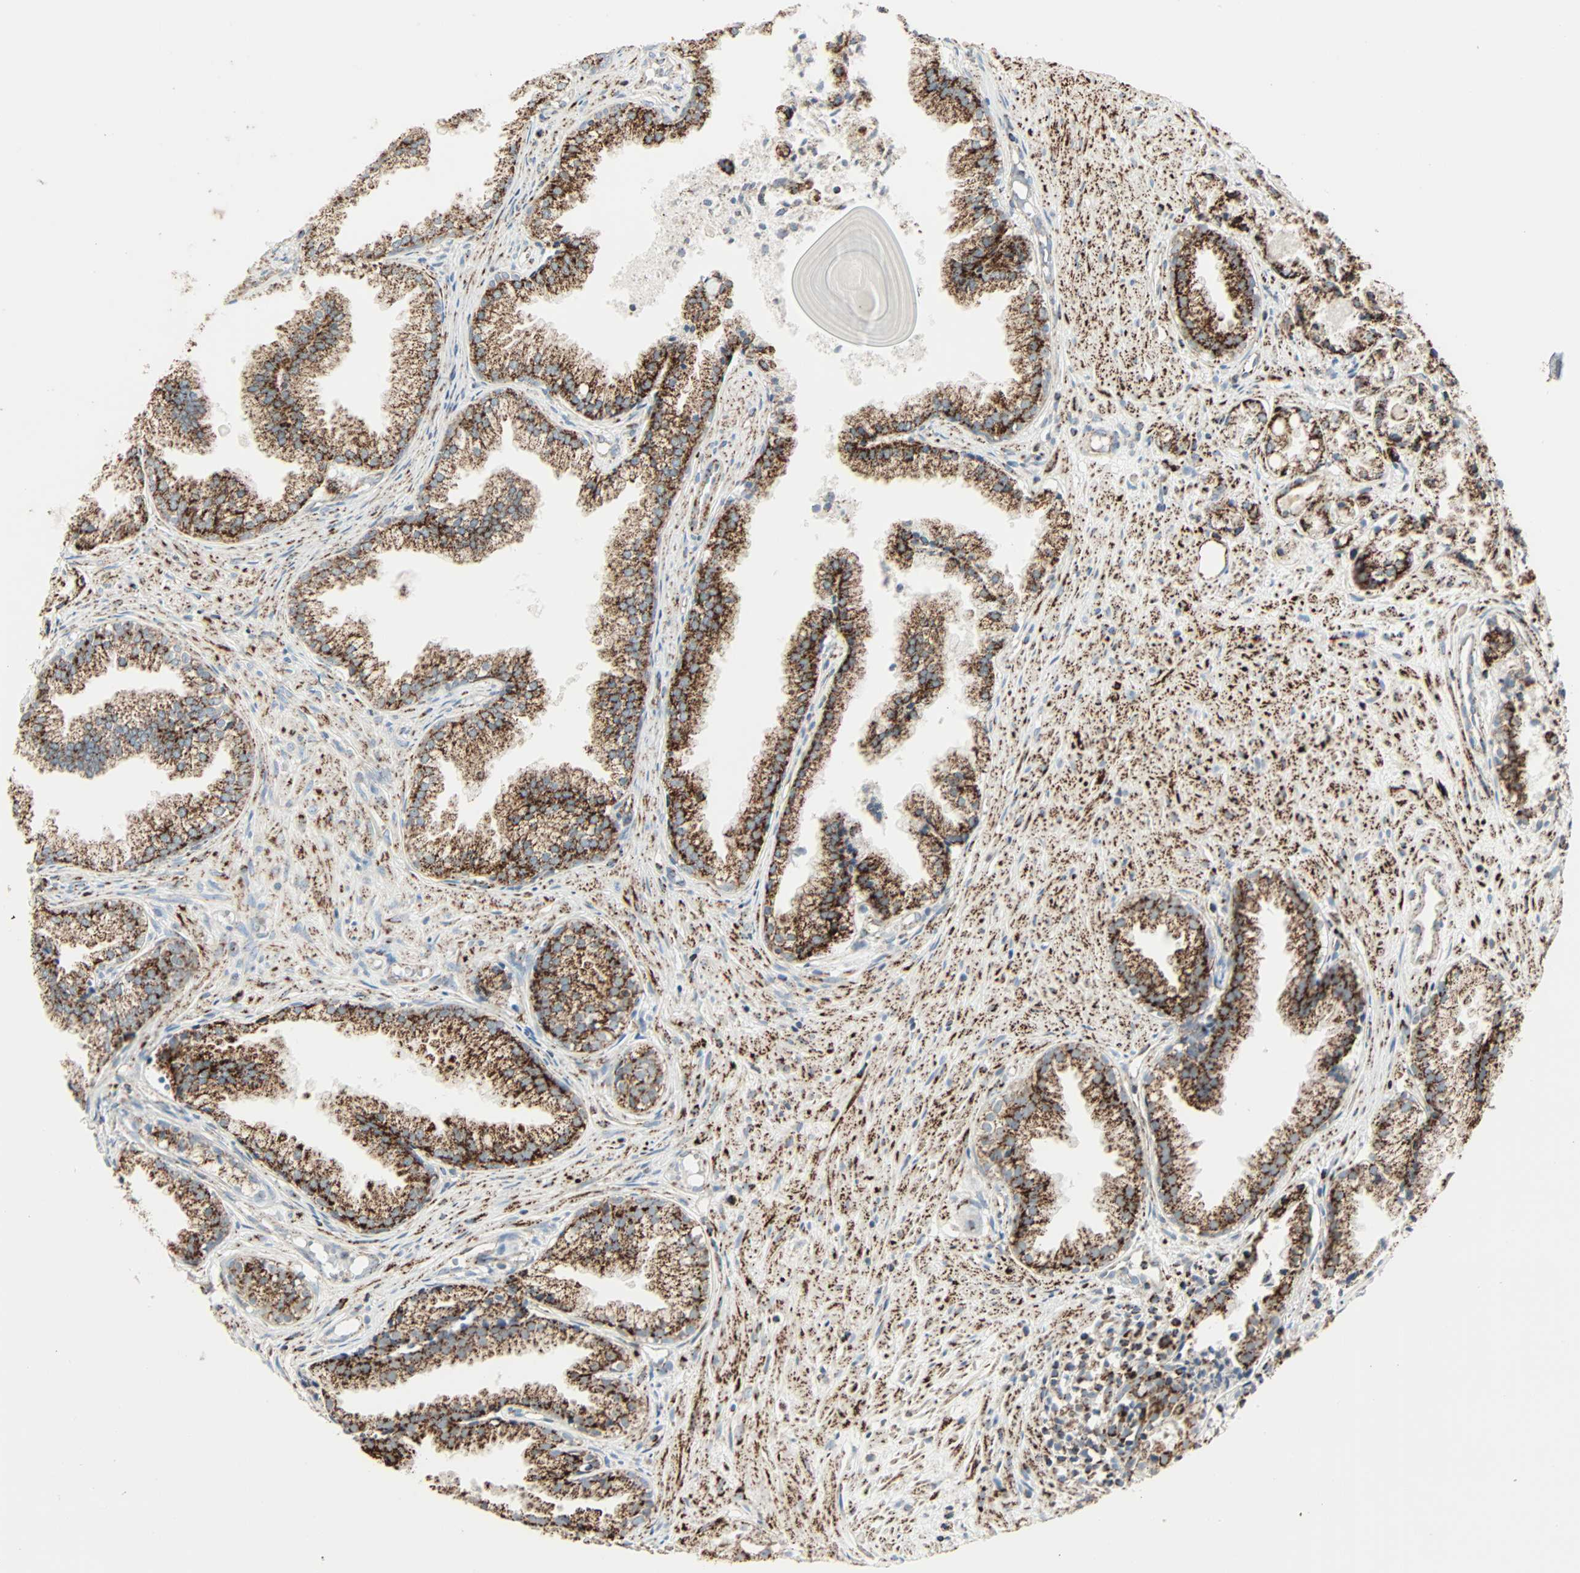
{"staining": {"intensity": "strong", "quantity": ">75%", "location": "cytoplasmic/membranous"}, "tissue": "prostate cancer", "cell_type": "Tumor cells", "image_type": "cancer", "snomed": [{"axis": "morphology", "description": "Adenocarcinoma, Low grade"}, {"axis": "topography", "description": "Prostate"}], "caption": "Prostate cancer tissue demonstrates strong cytoplasmic/membranous positivity in approximately >75% of tumor cells", "gene": "IDH2", "patient": {"sex": "male", "age": 72}}